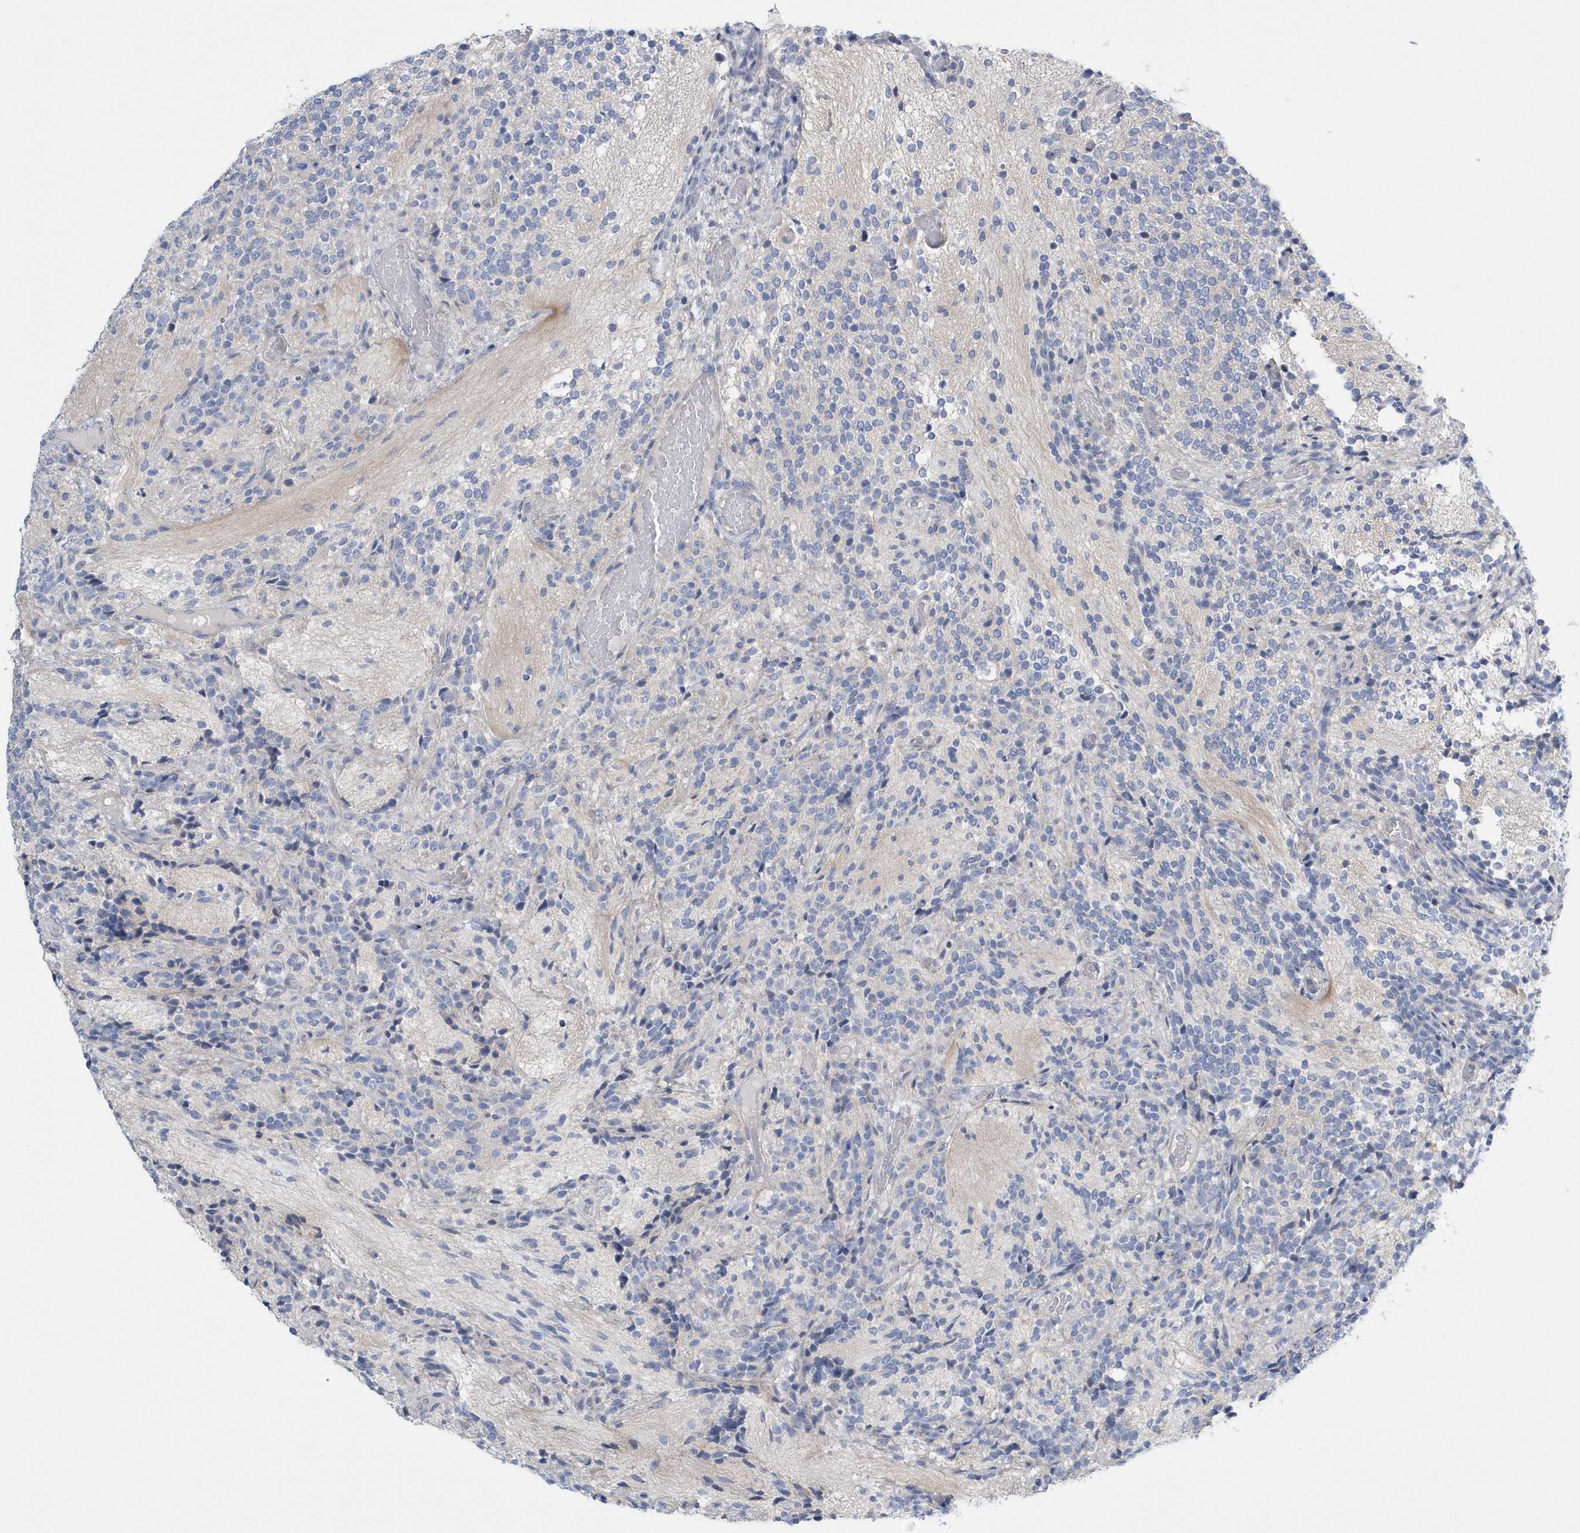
{"staining": {"intensity": "negative", "quantity": "none", "location": "none"}, "tissue": "glioma", "cell_type": "Tumor cells", "image_type": "cancer", "snomed": [{"axis": "morphology", "description": "Glioma, malignant, Low grade"}, {"axis": "topography", "description": "Brain"}], "caption": "DAB (3,3'-diaminobenzidine) immunohistochemical staining of human glioma shows no significant expression in tumor cells.", "gene": "SPATA18", "patient": {"sex": "female", "age": 1}}